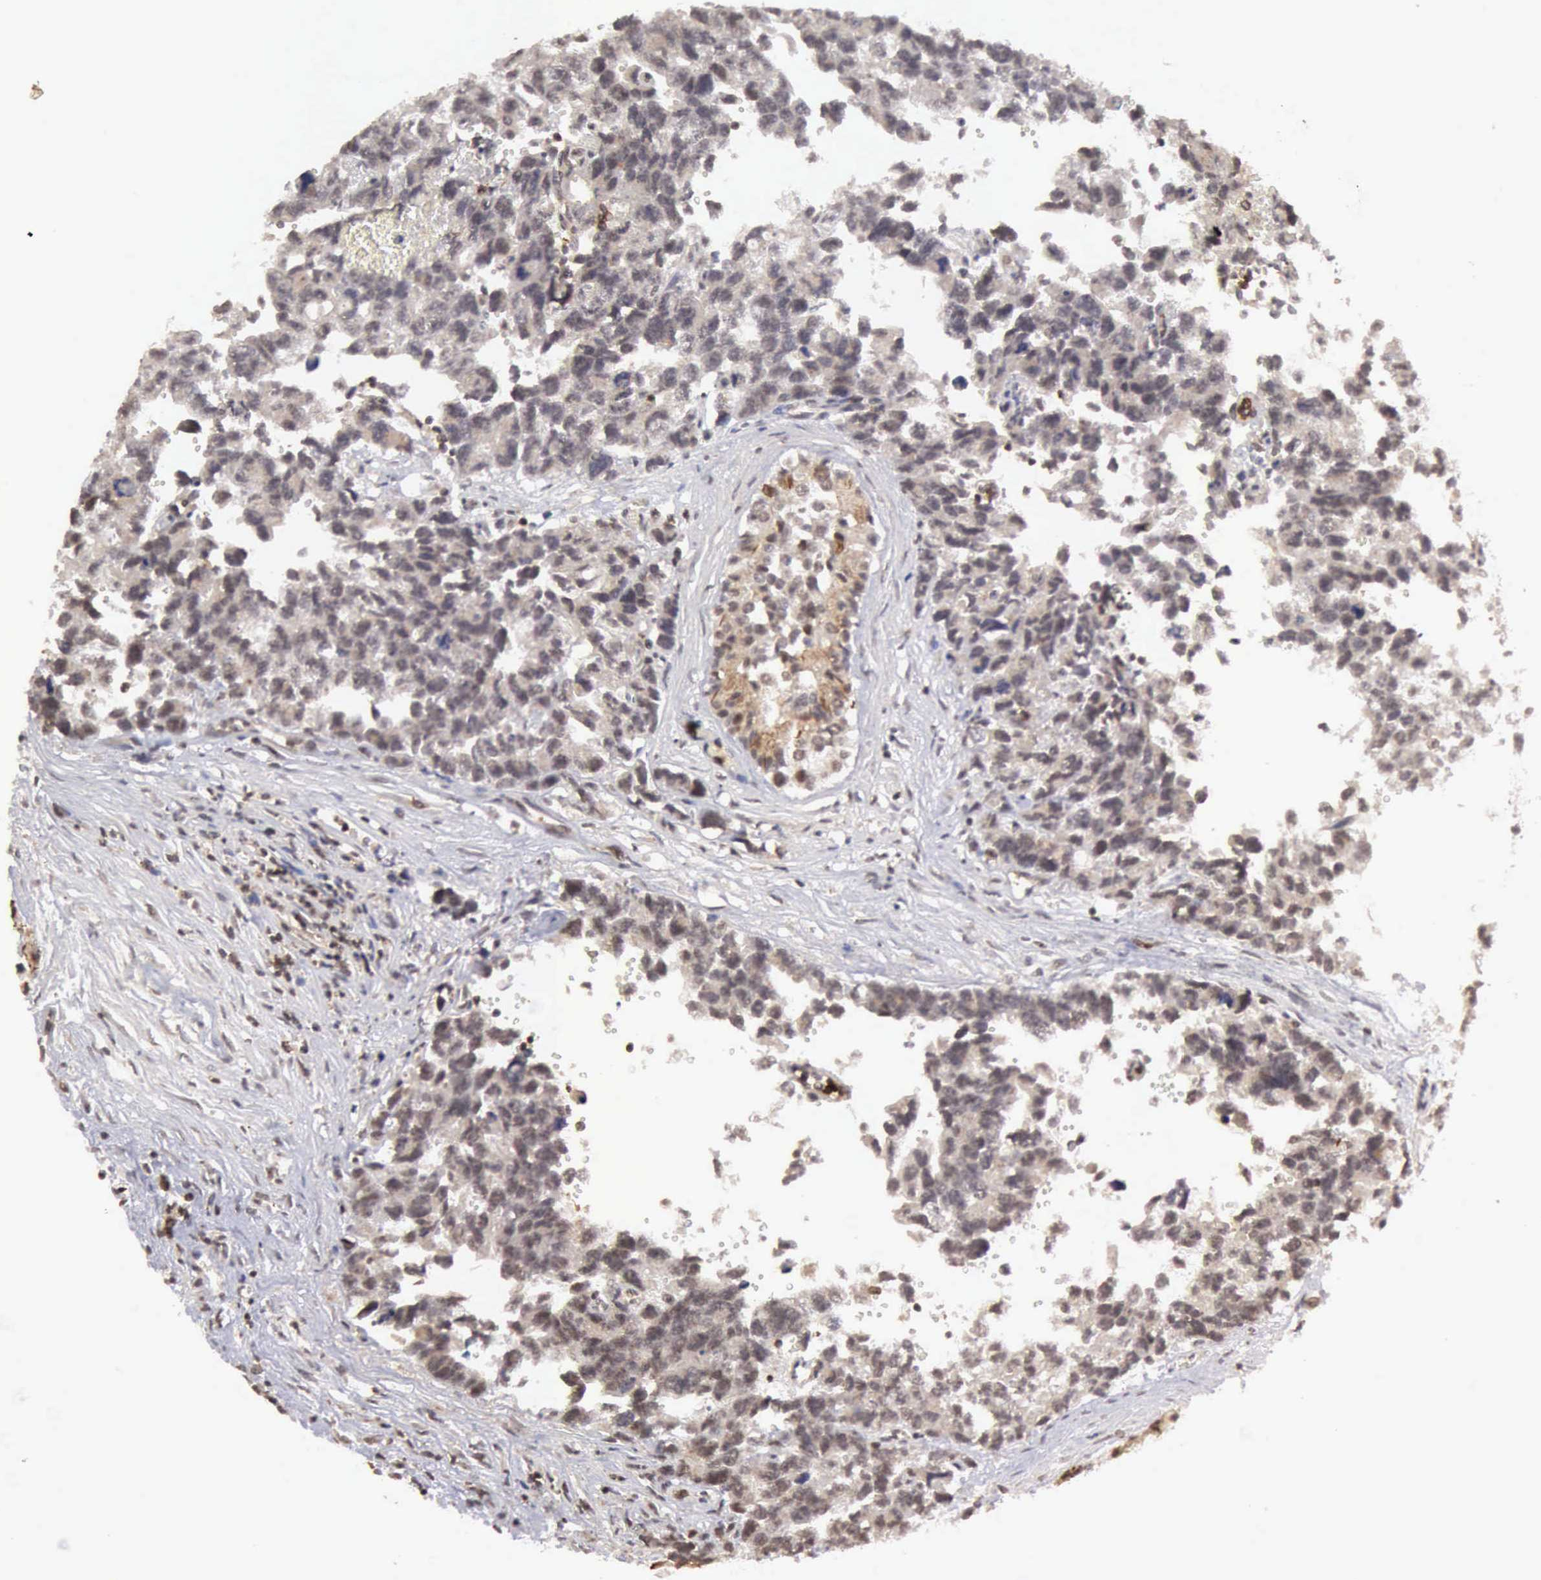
{"staining": {"intensity": "weak", "quantity": ">75%", "location": "cytoplasmic/membranous,nuclear"}, "tissue": "testis cancer", "cell_type": "Tumor cells", "image_type": "cancer", "snomed": [{"axis": "morphology", "description": "Carcinoma, Embryonal, NOS"}, {"axis": "topography", "description": "Testis"}], "caption": "There is low levels of weak cytoplasmic/membranous and nuclear expression in tumor cells of testis cancer (embryonal carcinoma), as demonstrated by immunohistochemical staining (brown color).", "gene": "CDKN2A", "patient": {"sex": "male", "age": 31}}